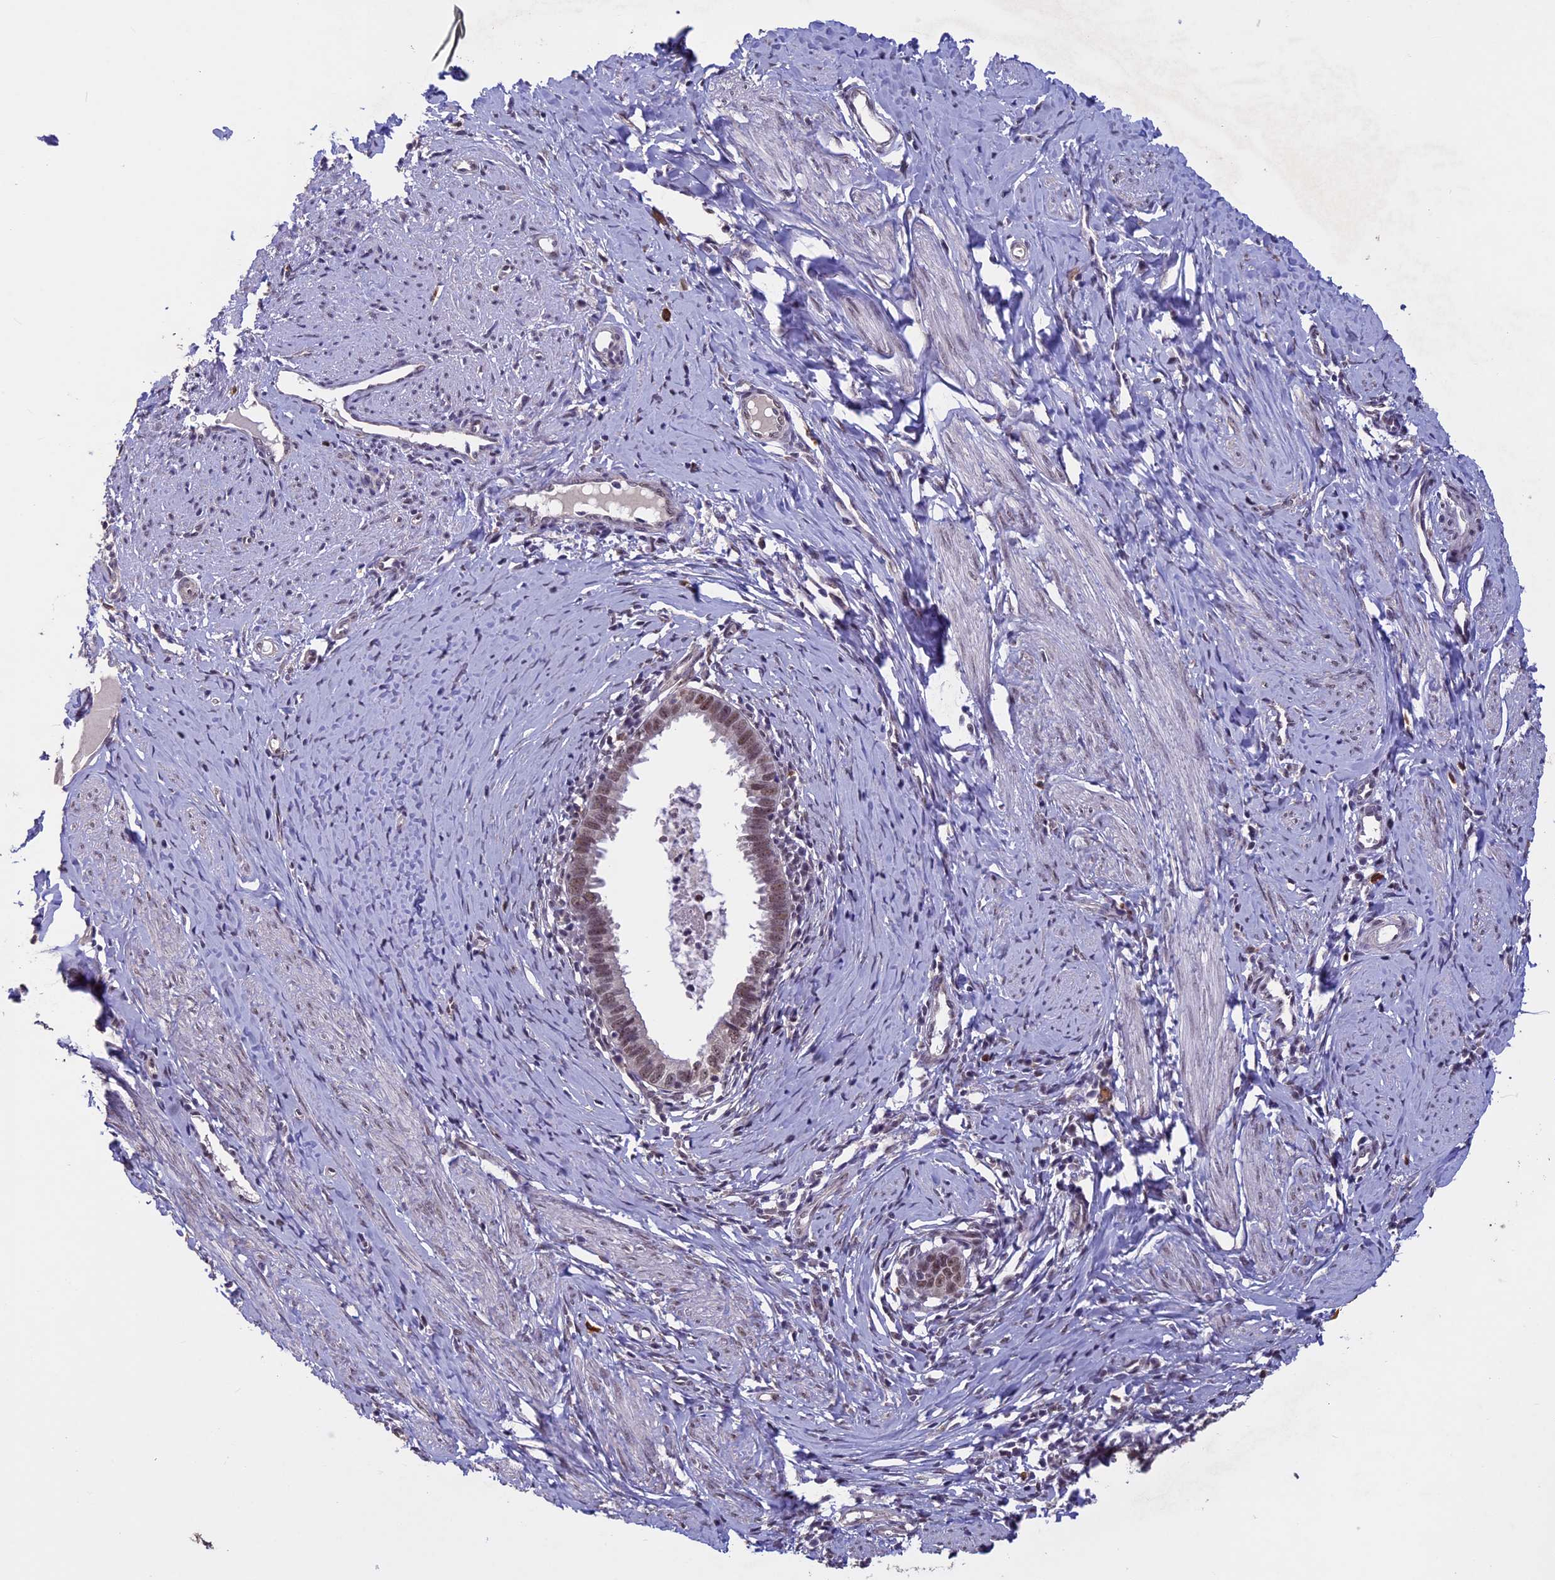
{"staining": {"intensity": "moderate", "quantity": ">75%", "location": "nuclear"}, "tissue": "cervical cancer", "cell_type": "Tumor cells", "image_type": "cancer", "snomed": [{"axis": "morphology", "description": "Adenocarcinoma, NOS"}, {"axis": "topography", "description": "Cervix"}], "caption": "Moderate nuclear positivity is seen in approximately >75% of tumor cells in cervical cancer (adenocarcinoma).", "gene": "RNF40", "patient": {"sex": "female", "age": 36}}